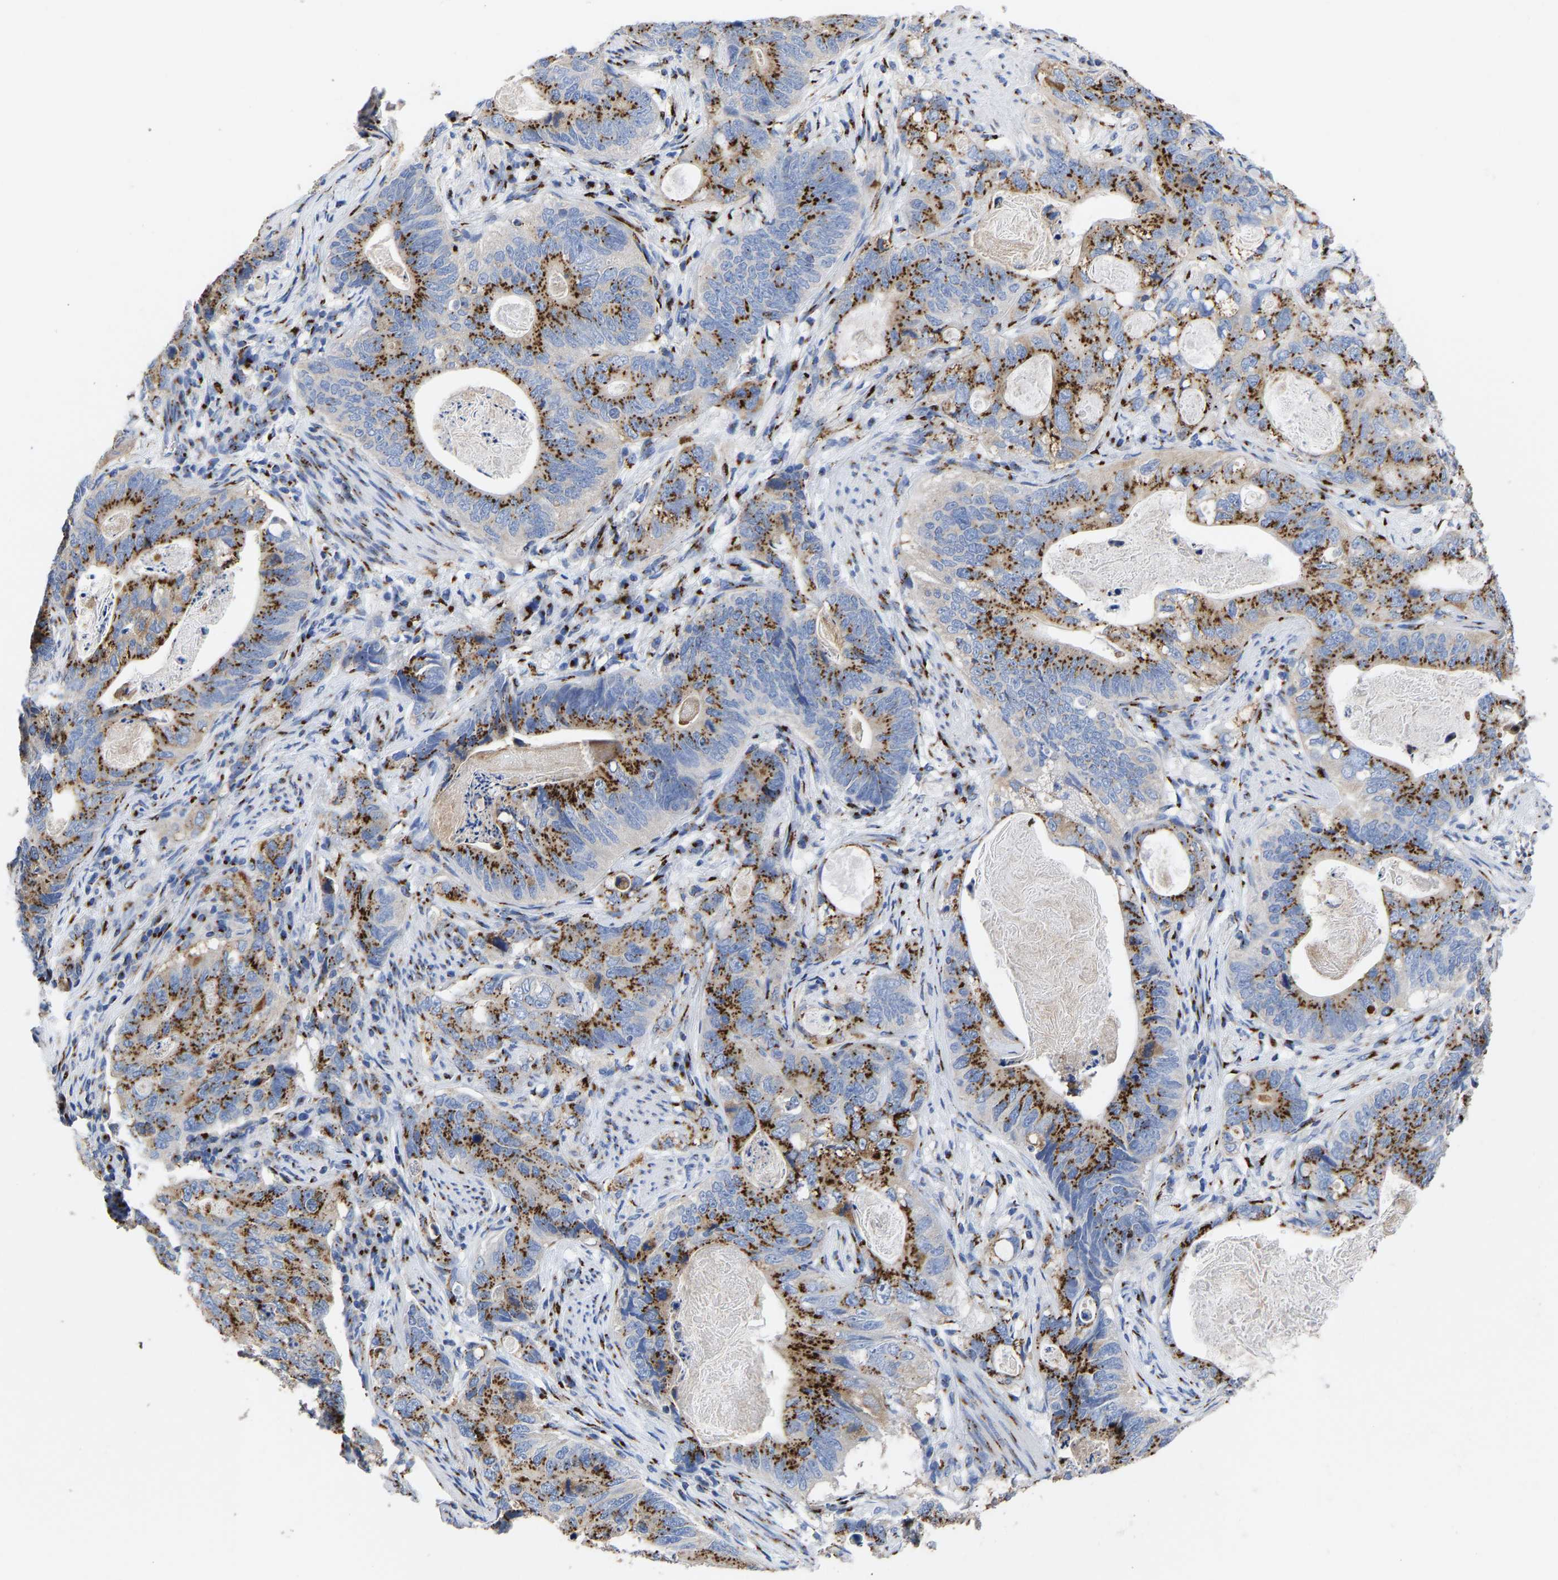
{"staining": {"intensity": "strong", "quantity": ">75%", "location": "cytoplasmic/membranous"}, "tissue": "stomach cancer", "cell_type": "Tumor cells", "image_type": "cancer", "snomed": [{"axis": "morphology", "description": "Normal tissue, NOS"}, {"axis": "morphology", "description": "Adenocarcinoma, NOS"}, {"axis": "topography", "description": "Stomach"}], "caption": "There is high levels of strong cytoplasmic/membranous expression in tumor cells of adenocarcinoma (stomach), as demonstrated by immunohistochemical staining (brown color).", "gene": "TMEM87A", "patient": {"sex": "female", "age": 89}}